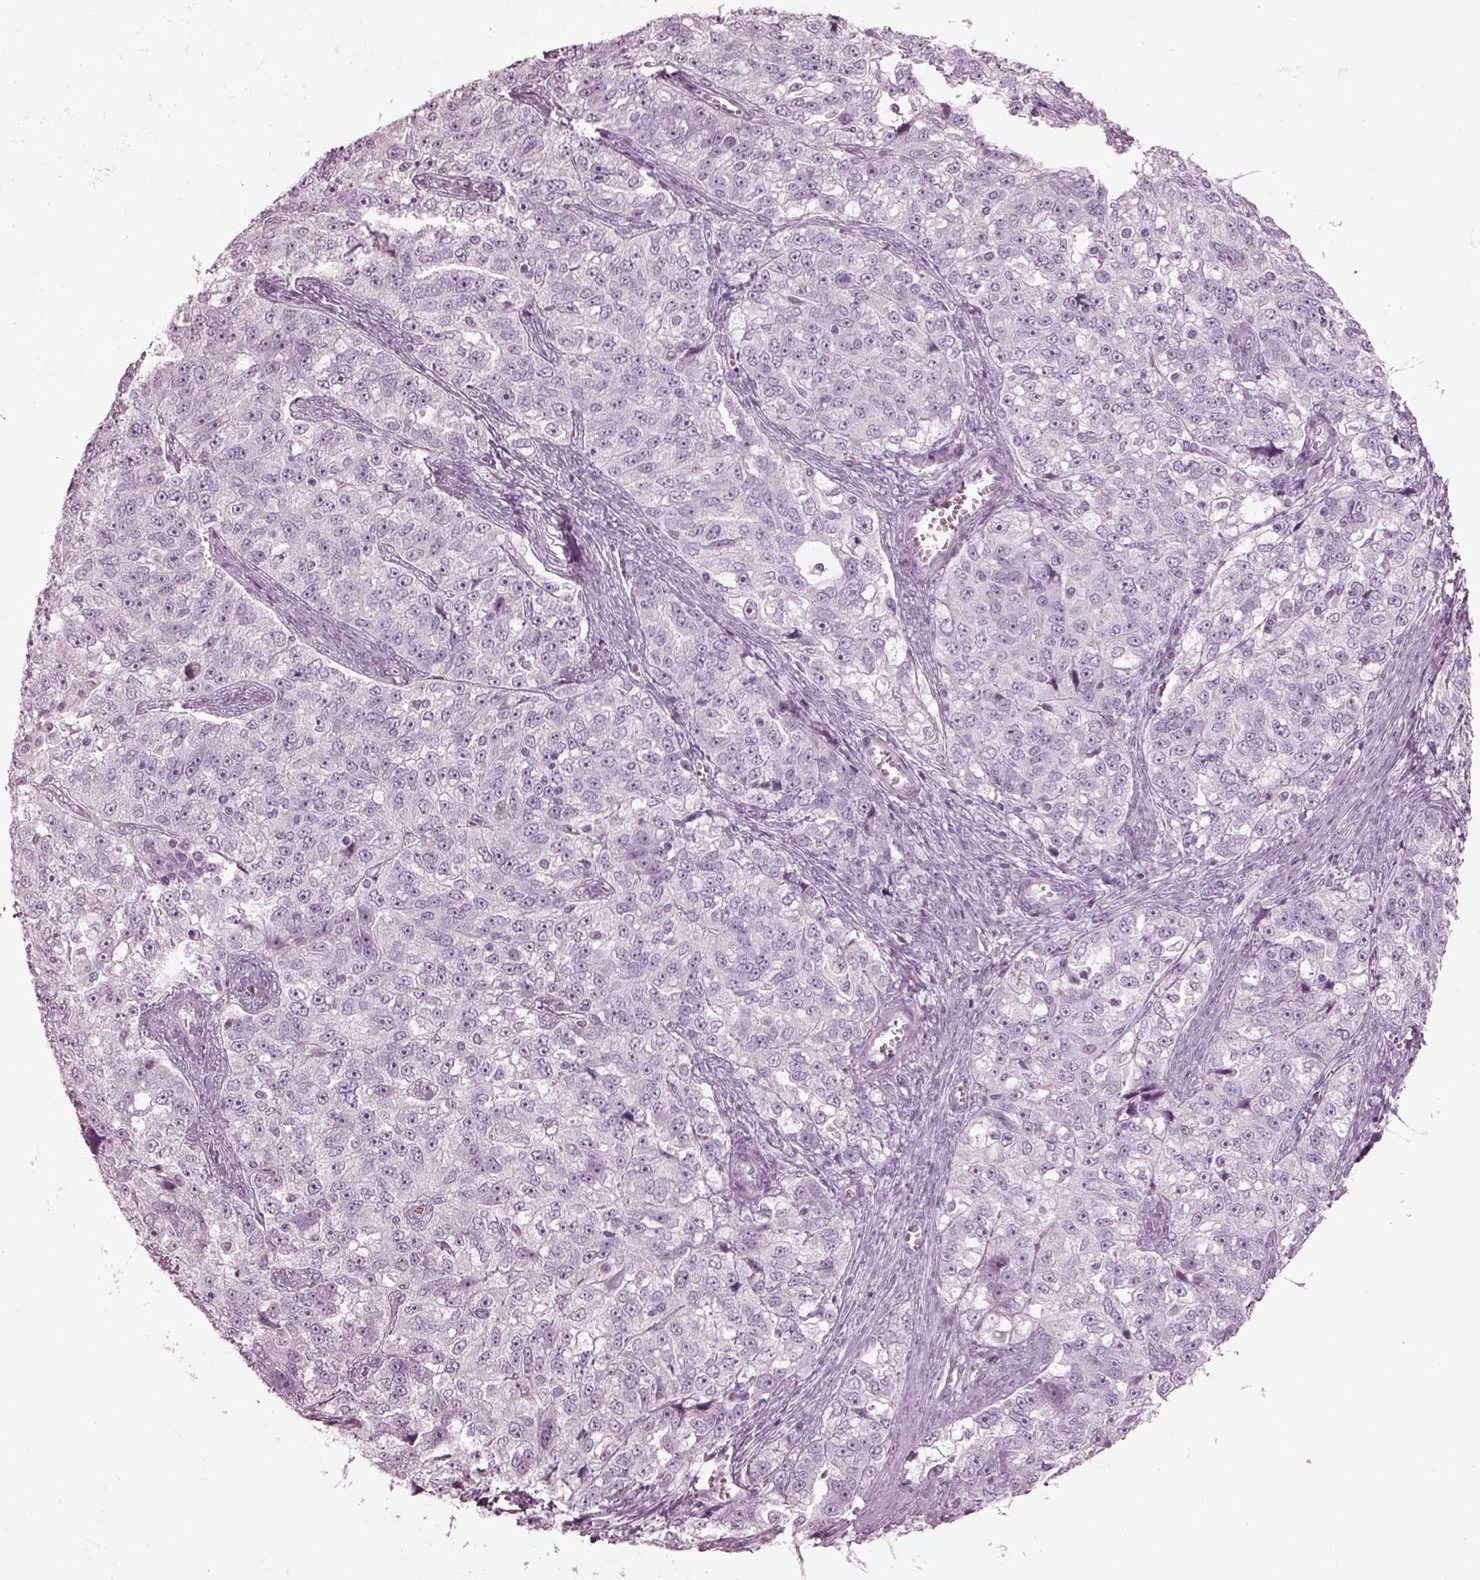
{"staining": {"intensity": "negative", "quantity": "none", "location": "none"}, "tissue": "ovarian cancer", "cell_type": "Tumor cells", "image_type": "cancer", "snomed": [{"axis": "morphology", "description": "Cystadenocarcinoma, serous, NOS"}, {"axis": "topography", "description": "Ovary"}], "caption": "DAB immunohistochemical staining of ovarian cancer demonstrates no significant expression in tumor cells.", "gene": "OPN4", "patient": {"sex": "female", "age": 51}}